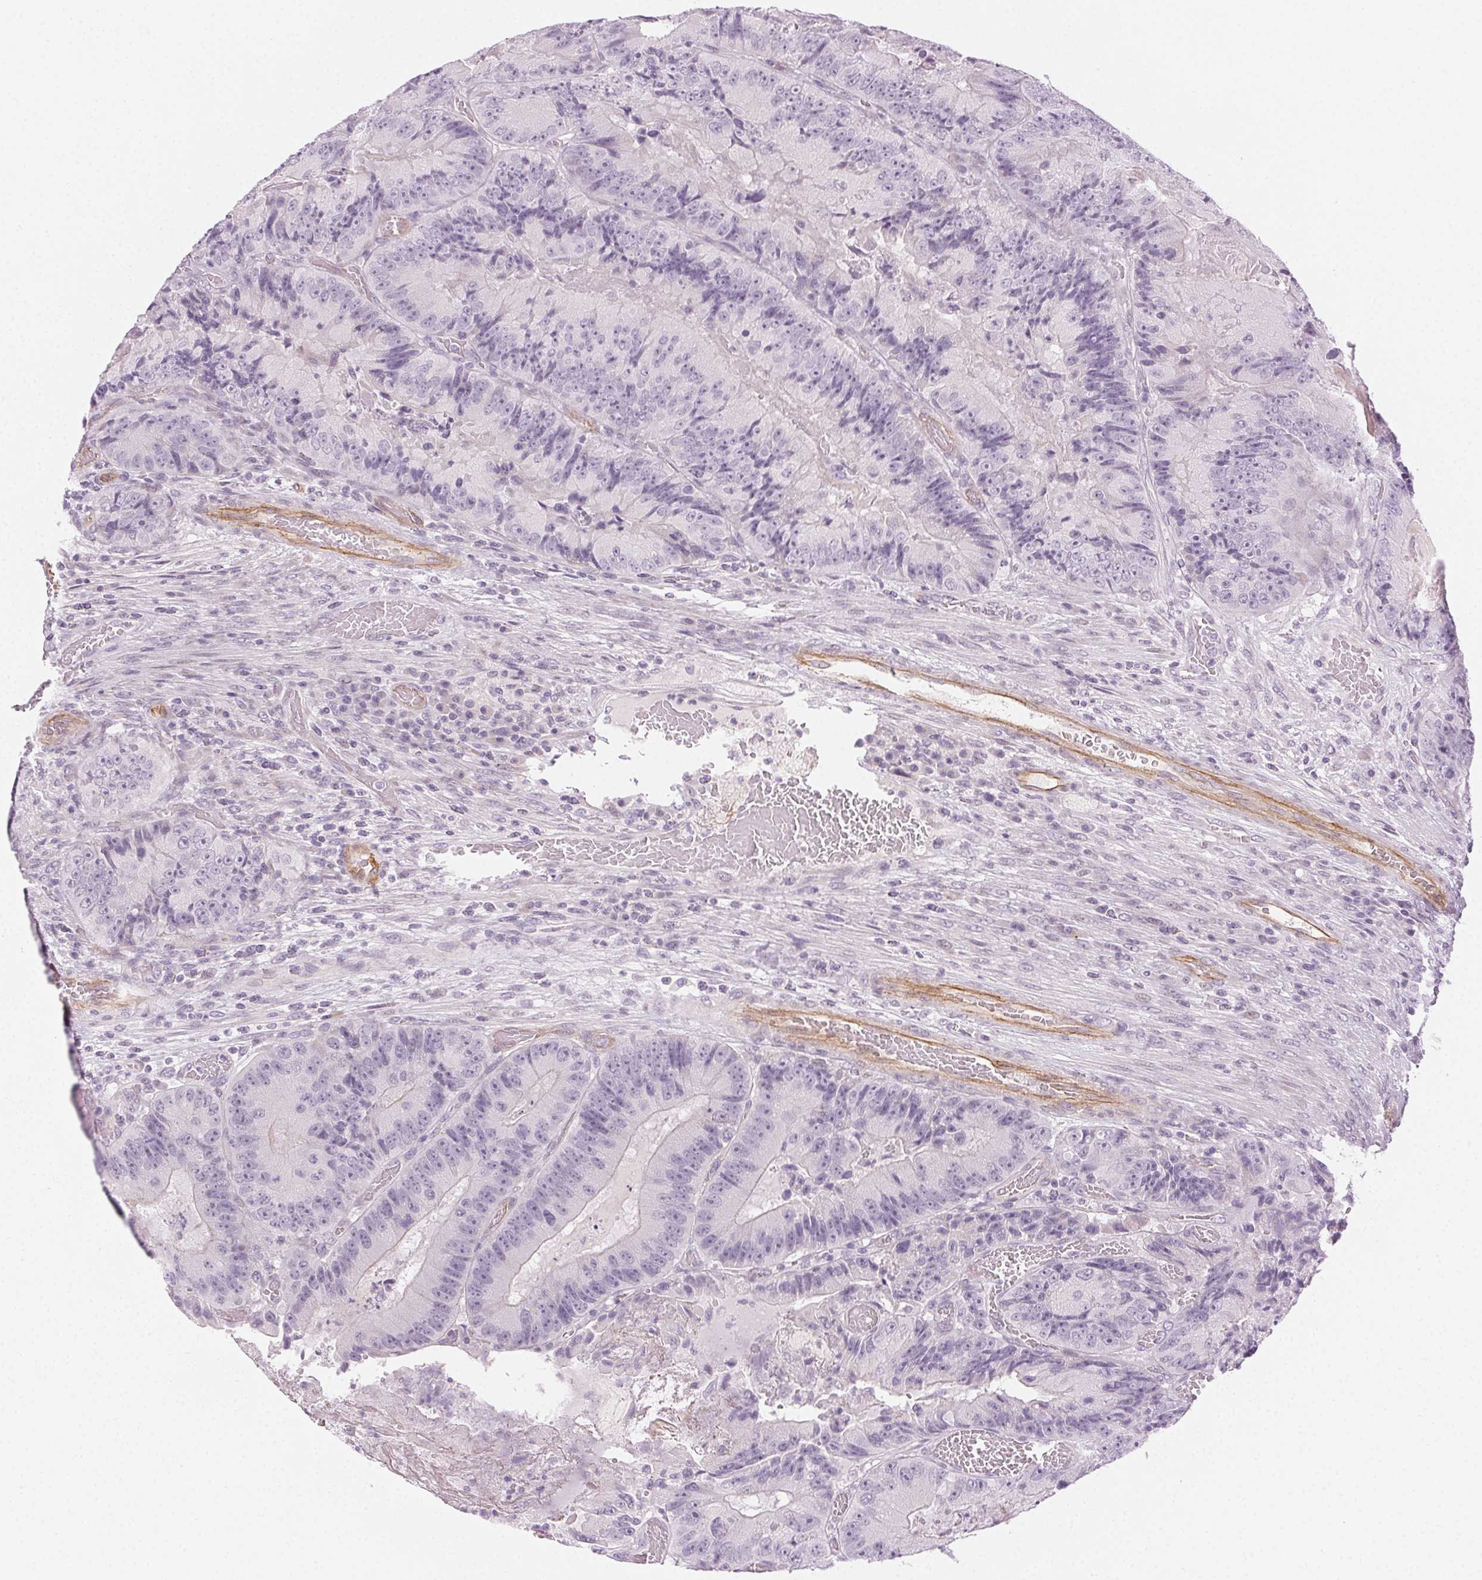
{"staining": {"intensity": "negative", "quantity": "none", "location": "none"}, "tissue": "colorectal cancer", "cell_type": "Tumor cells", "image_type": "cancer", "snomed": [{"axis": "morphology", "description": "Adenocarcinoma, NOS"}, {"axis": "topography", "description": "Colon"}], "caption": "Human colorectal adenocarcinoma stained for a protein using immunohistochemistry reveals no positivity in tumor cells.", "gene": "AIF1L", "patient": {"sex": "female", "age": 86}}